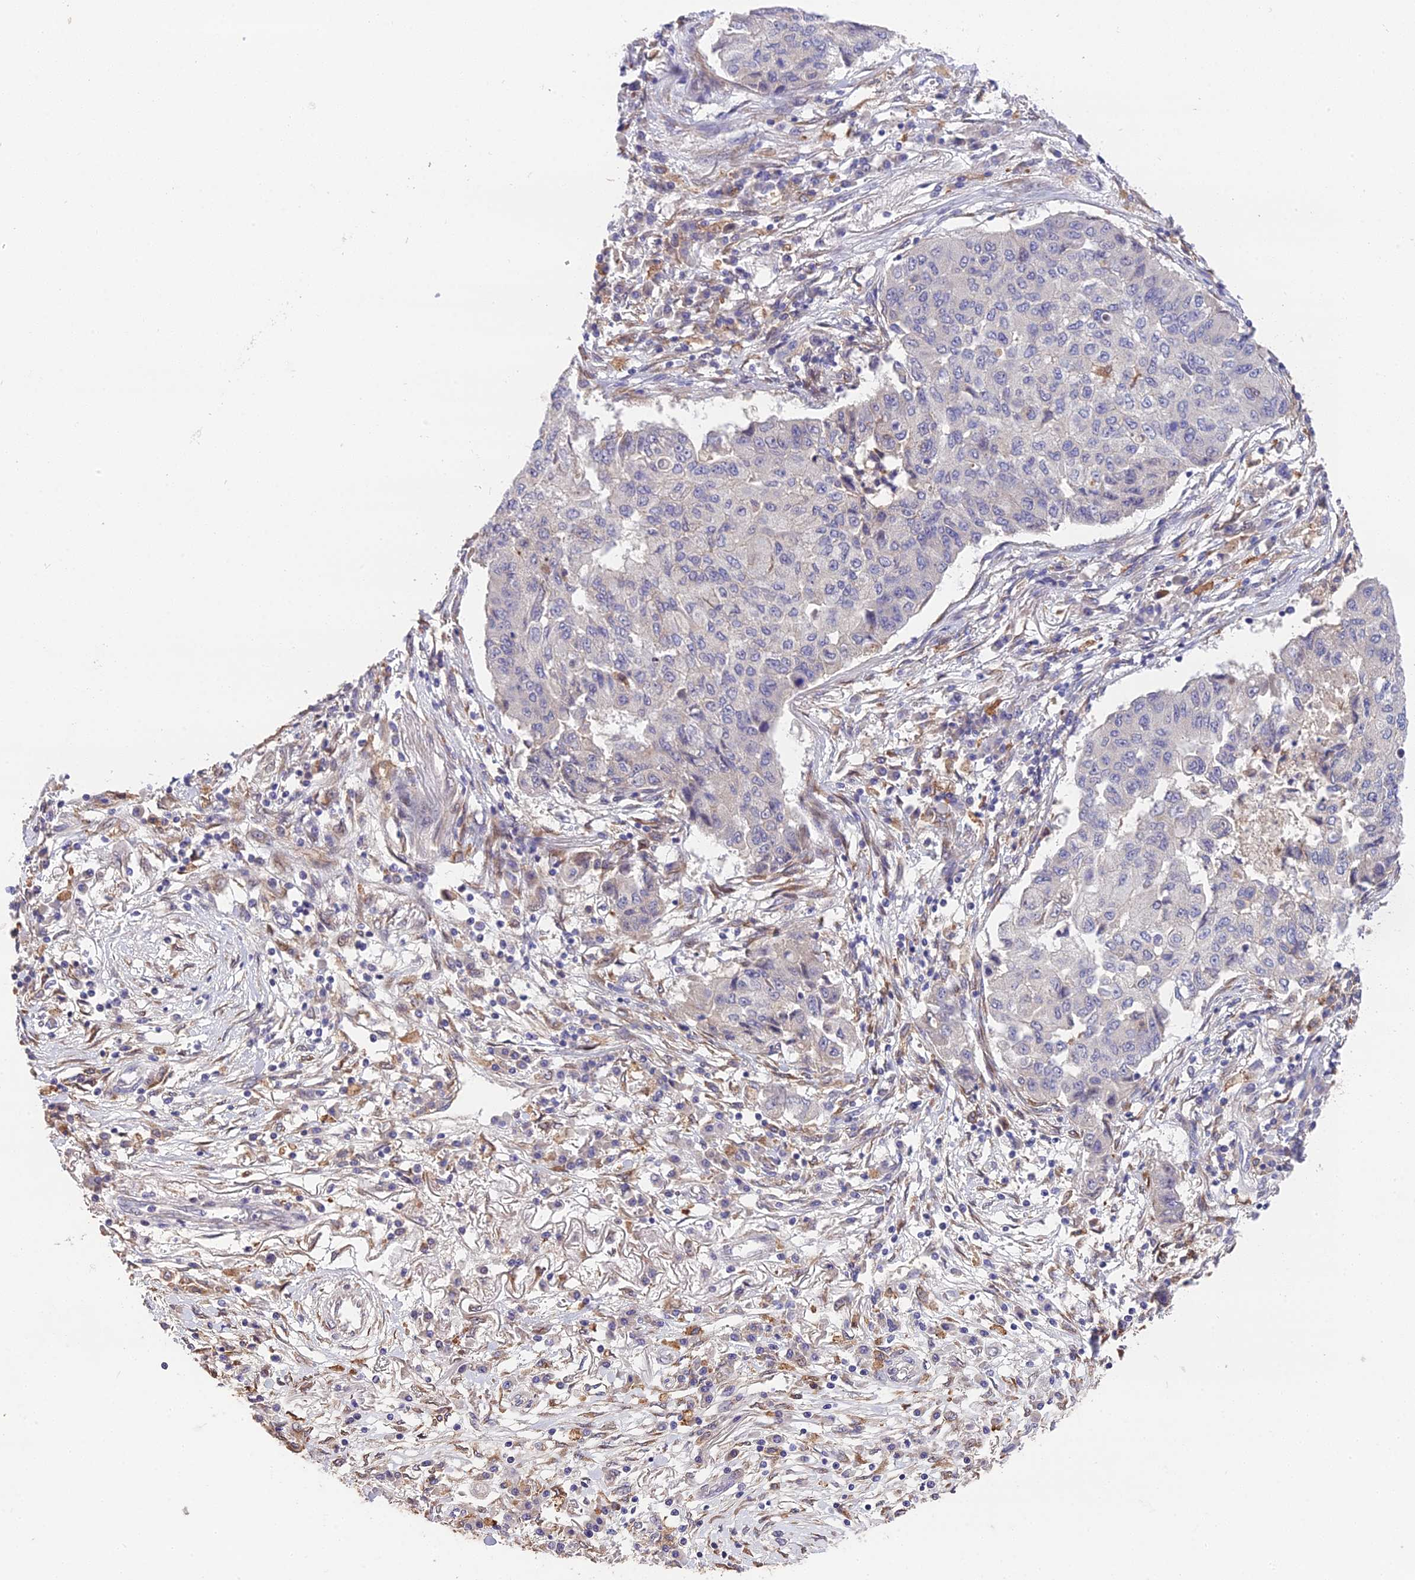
{"staining": {"intensity": "negative", "quantity": "none", "location": "none"}, "tissue": "lung cancer", "cell_type": "Tumor cells", "image_type": "cancer", "snomed": [{"axis": "morphology", "description": "Squamous cell carcinoma, NOS"}, {"axis": "topography", "description": "Lung"}], "caption": "An image of human lung cancer is negative for staining in tumor cells. (Immunohistochemistry (ihc), brightfield microscopy, high magnification).", "gene": "PUS10", "patient": {"sex": "male", "age": 74}}